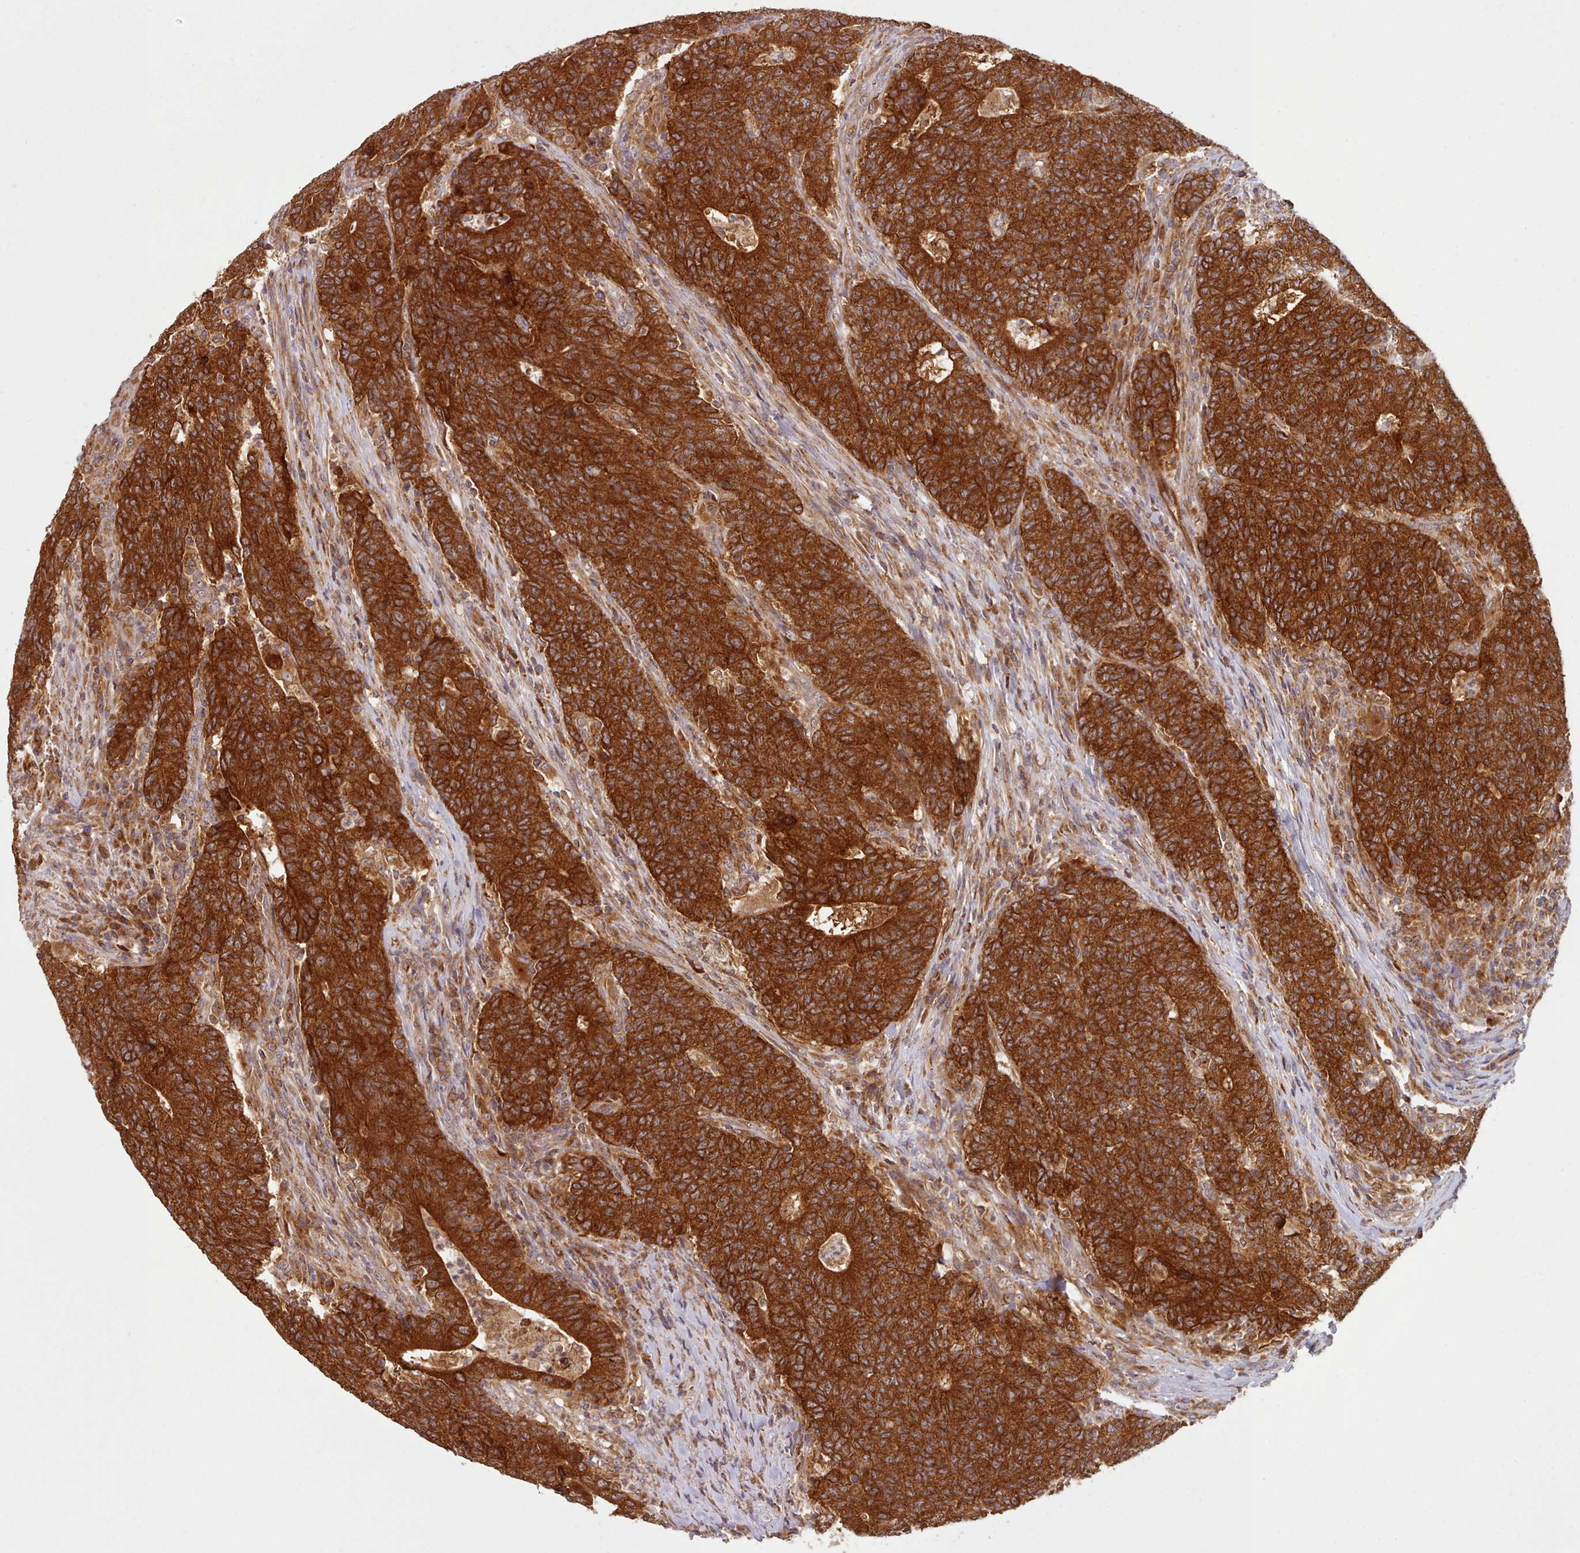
{"staining": {"intensity": "strong", "quantity": ">75%", "location": "cytoplasmic/membranous"}, "tissue": "colorectal cancer", "cell_type": "Tumor cells", "image_type": "cancer", "snomed": [{"axis": "morphology", "description": "Adenocarcinoma, NOS"}, {"axis": "topography", "description": "Colon"}], "caption": "IHC of colorectal cancer reveals high levels of strong cytoplasmic/membranous expression in approximately >75% of tumor cells.", "gene": "CRYBG1", "patient": {"sex": "female", "age": 75}}